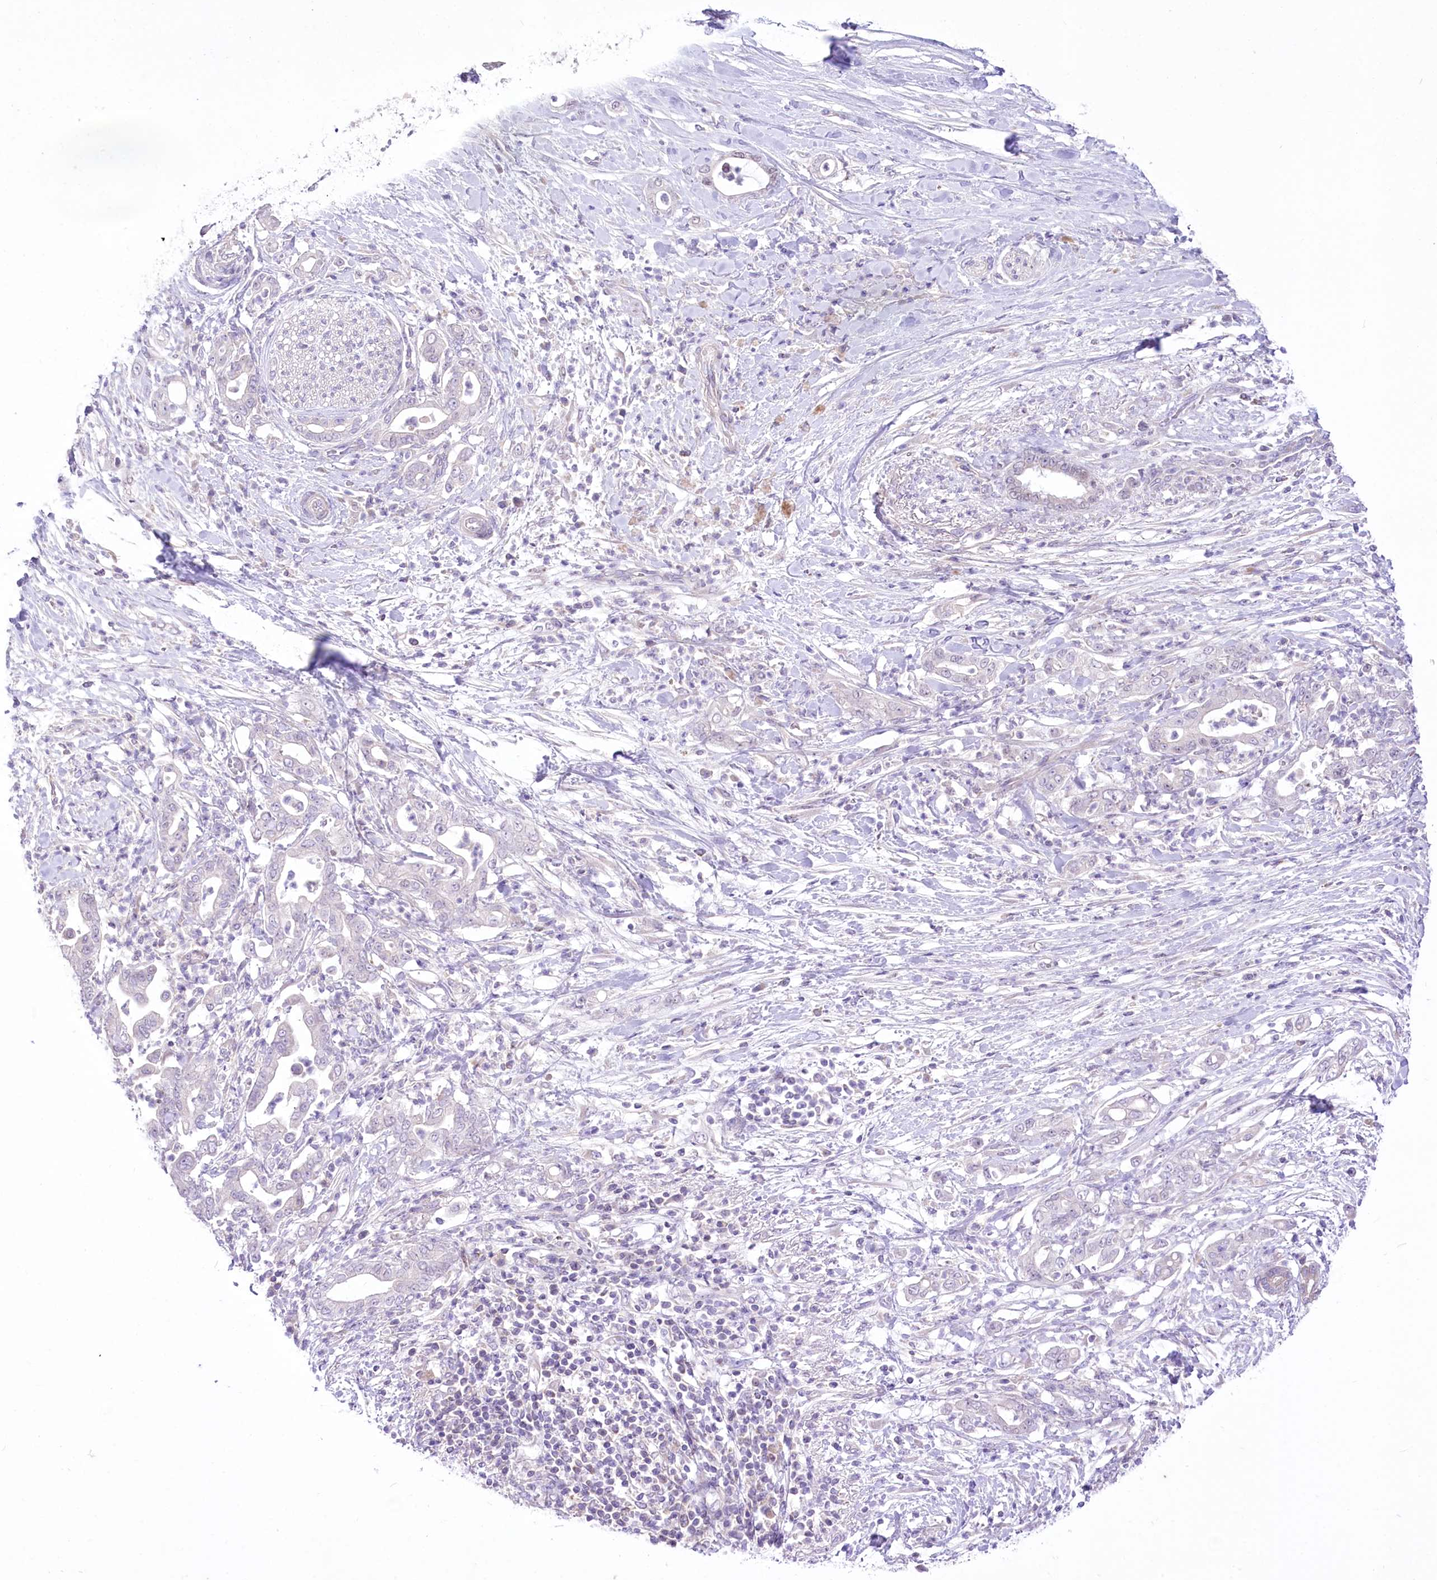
{"staining": {"intensity": "negative", "quantity": "none", "location": "none"}, "tissue": "pancreatic cancer", "cell_type": "Tumor cells", "image_type": "cancer", "snomed": [{"axis": "morphology", "description": "Adenocarcinoma, NOS"}, {"axis": "topography", "description": "Pancreas"}], "caption": "Immunohistochemistry (IHC) of pancreatic cancer exhibits no expression in tumor cells.", "gene": "HELT", "patient": {"sex": "female", "age": 55}}